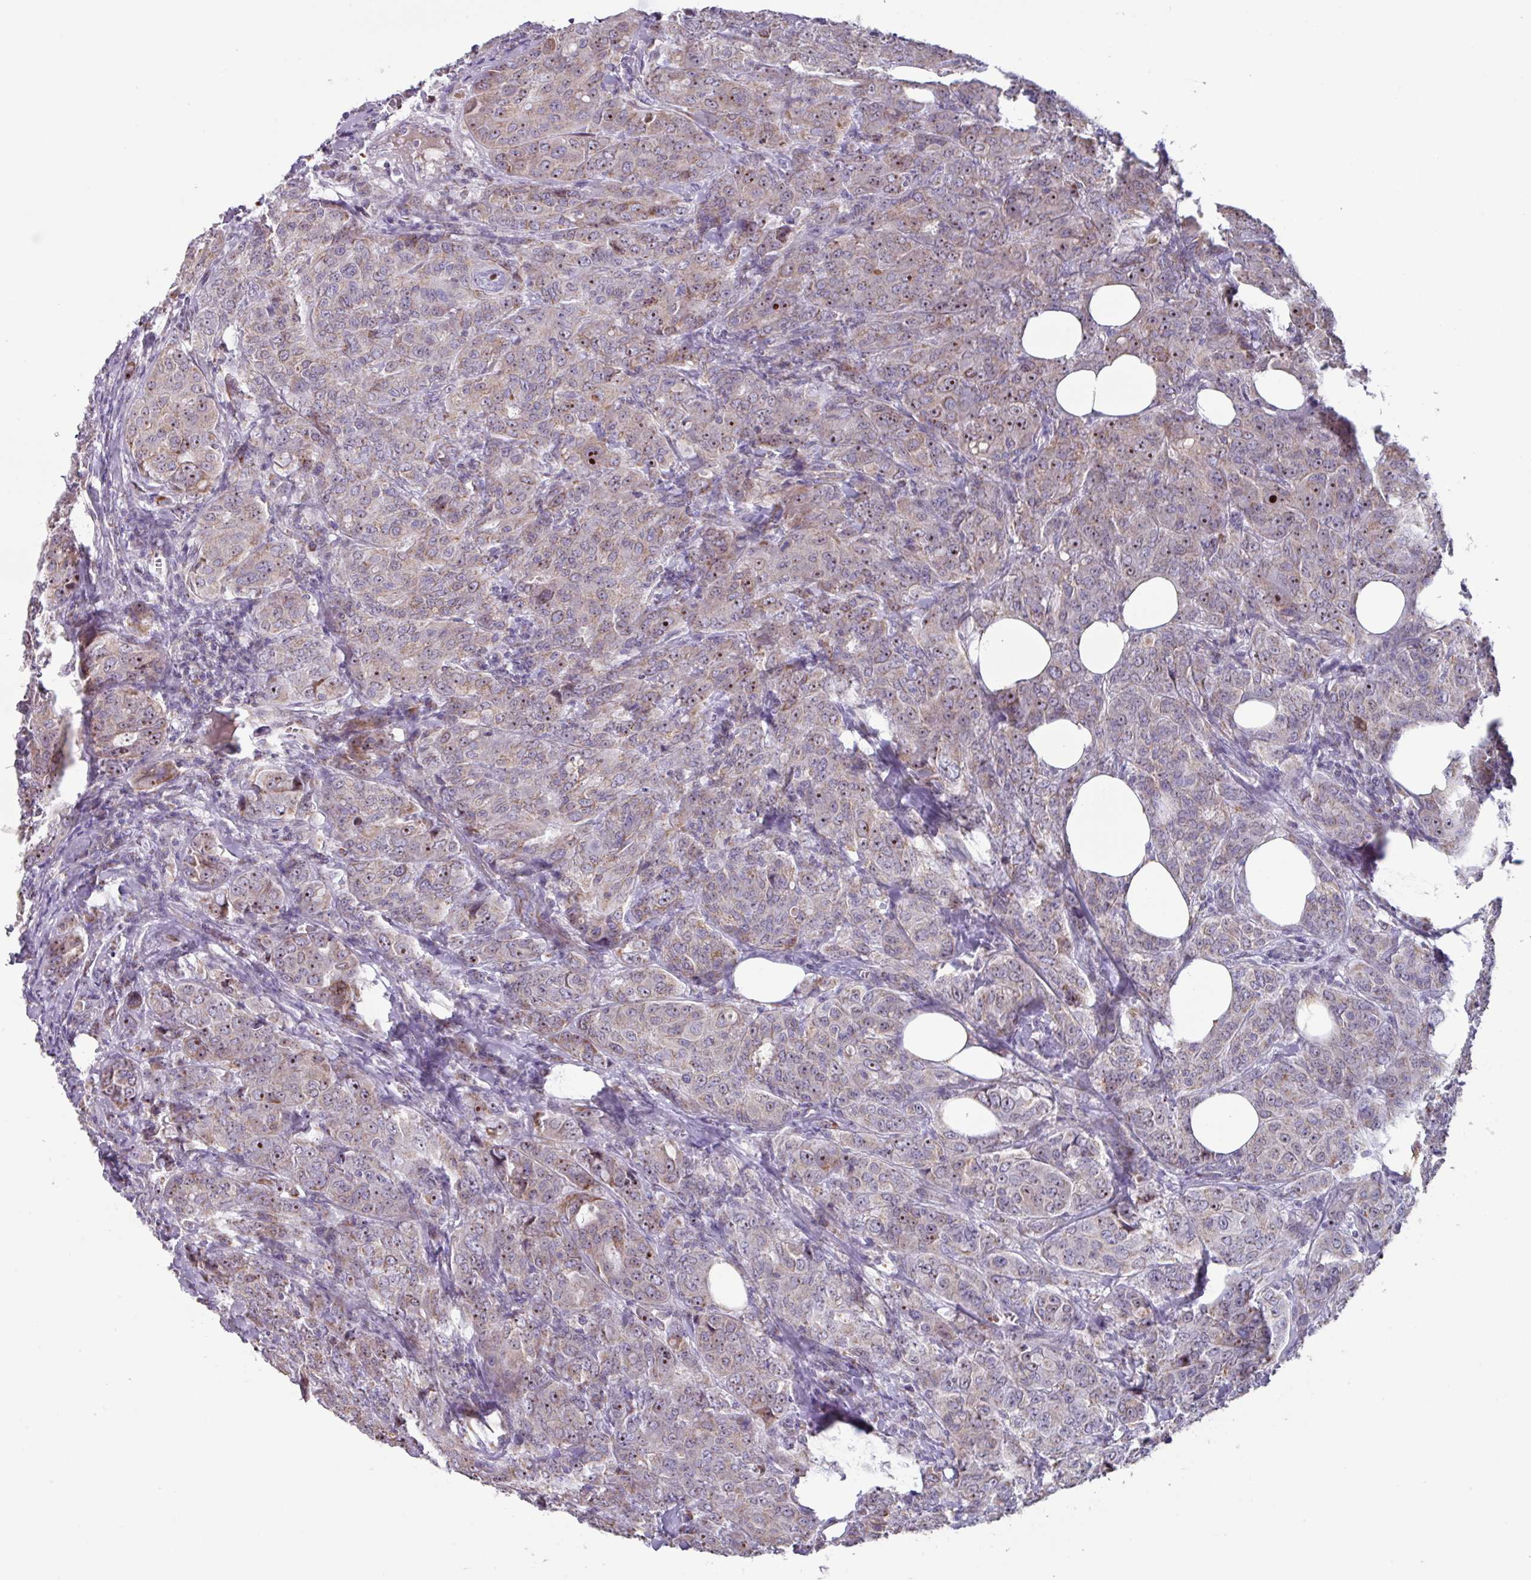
{"staining": {"intensity": "weak", "quantity": "25%-75%", "location": "cytoplasmic/membranous,nuclear"}, "tissue": "breast cancer", "cell_type": "Tumor cells", "image_type": "cancer", "snomed": [{"axis": "morphology", "description": "Duct carcinoma"}, {"axis": "topography", "description": "Breast"}], "caption": "Breast cancer stained with a brown dye reveals weak cytoplasmic/membranous and nuclear positive staining in approximately 25%-75% of tumor cells.", "gene": "MT-ND4", "patient": {"sex": "female", "age": 43}}